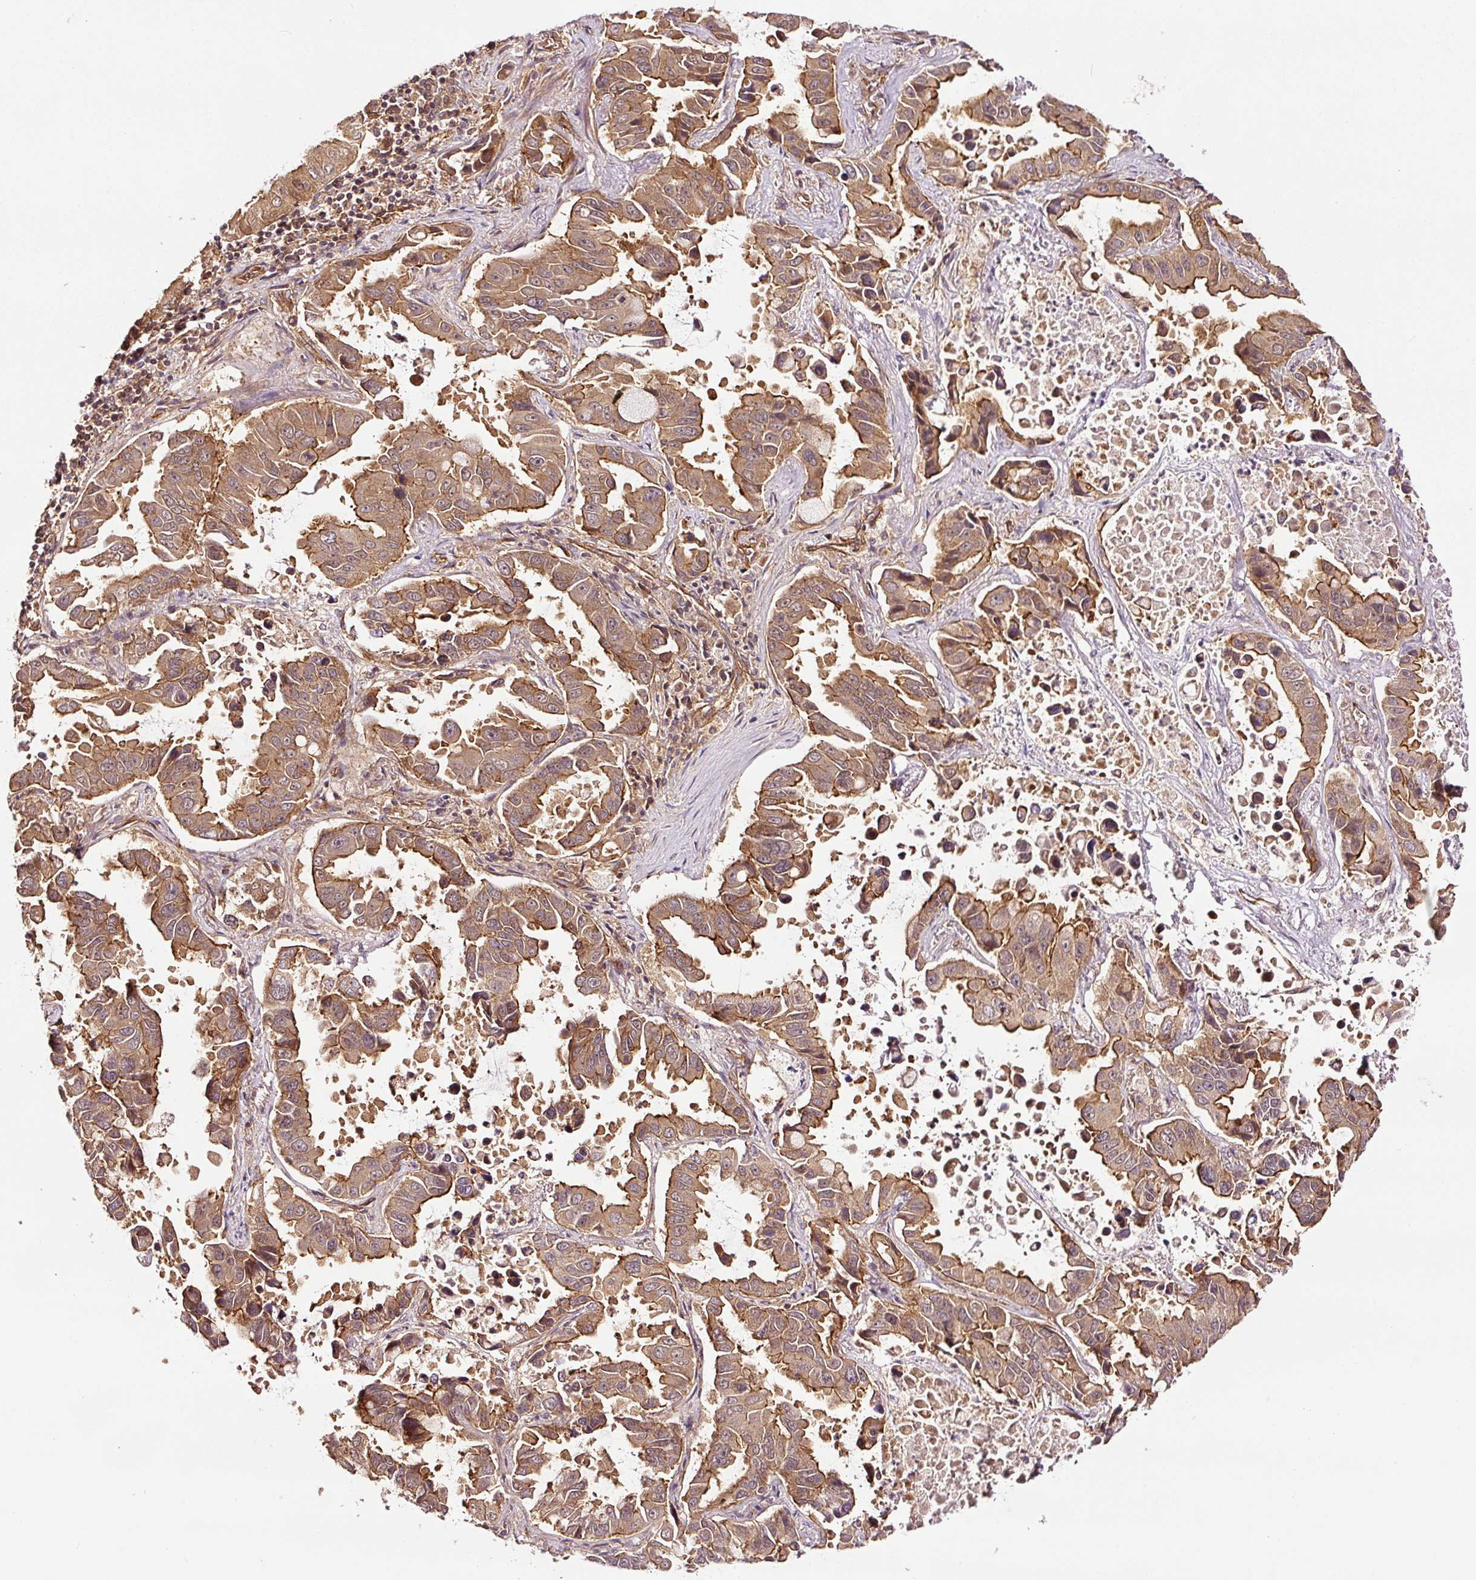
{"staining": {"intensity": "moderate", "quantity": ">75%", "location": "cytoplasmic/membranous"}, "tissue": "lung cancer", "cell_type": "Tumor cells", "image_type": "cancer", "snomed": [{"axis": "morphology", "description": "Adenocarcinoma, NOS"}, {"axis": "topography", "description": "Lung"}], "caption": "Immunohistochemical staining of human lung adenocarcinoma displays medium levels of moderate cytoplasmic/membranous protein staining in about >75% of tumor cells.", "gene": "METAP1", "patient": {"sex": "male", "age": 64}}